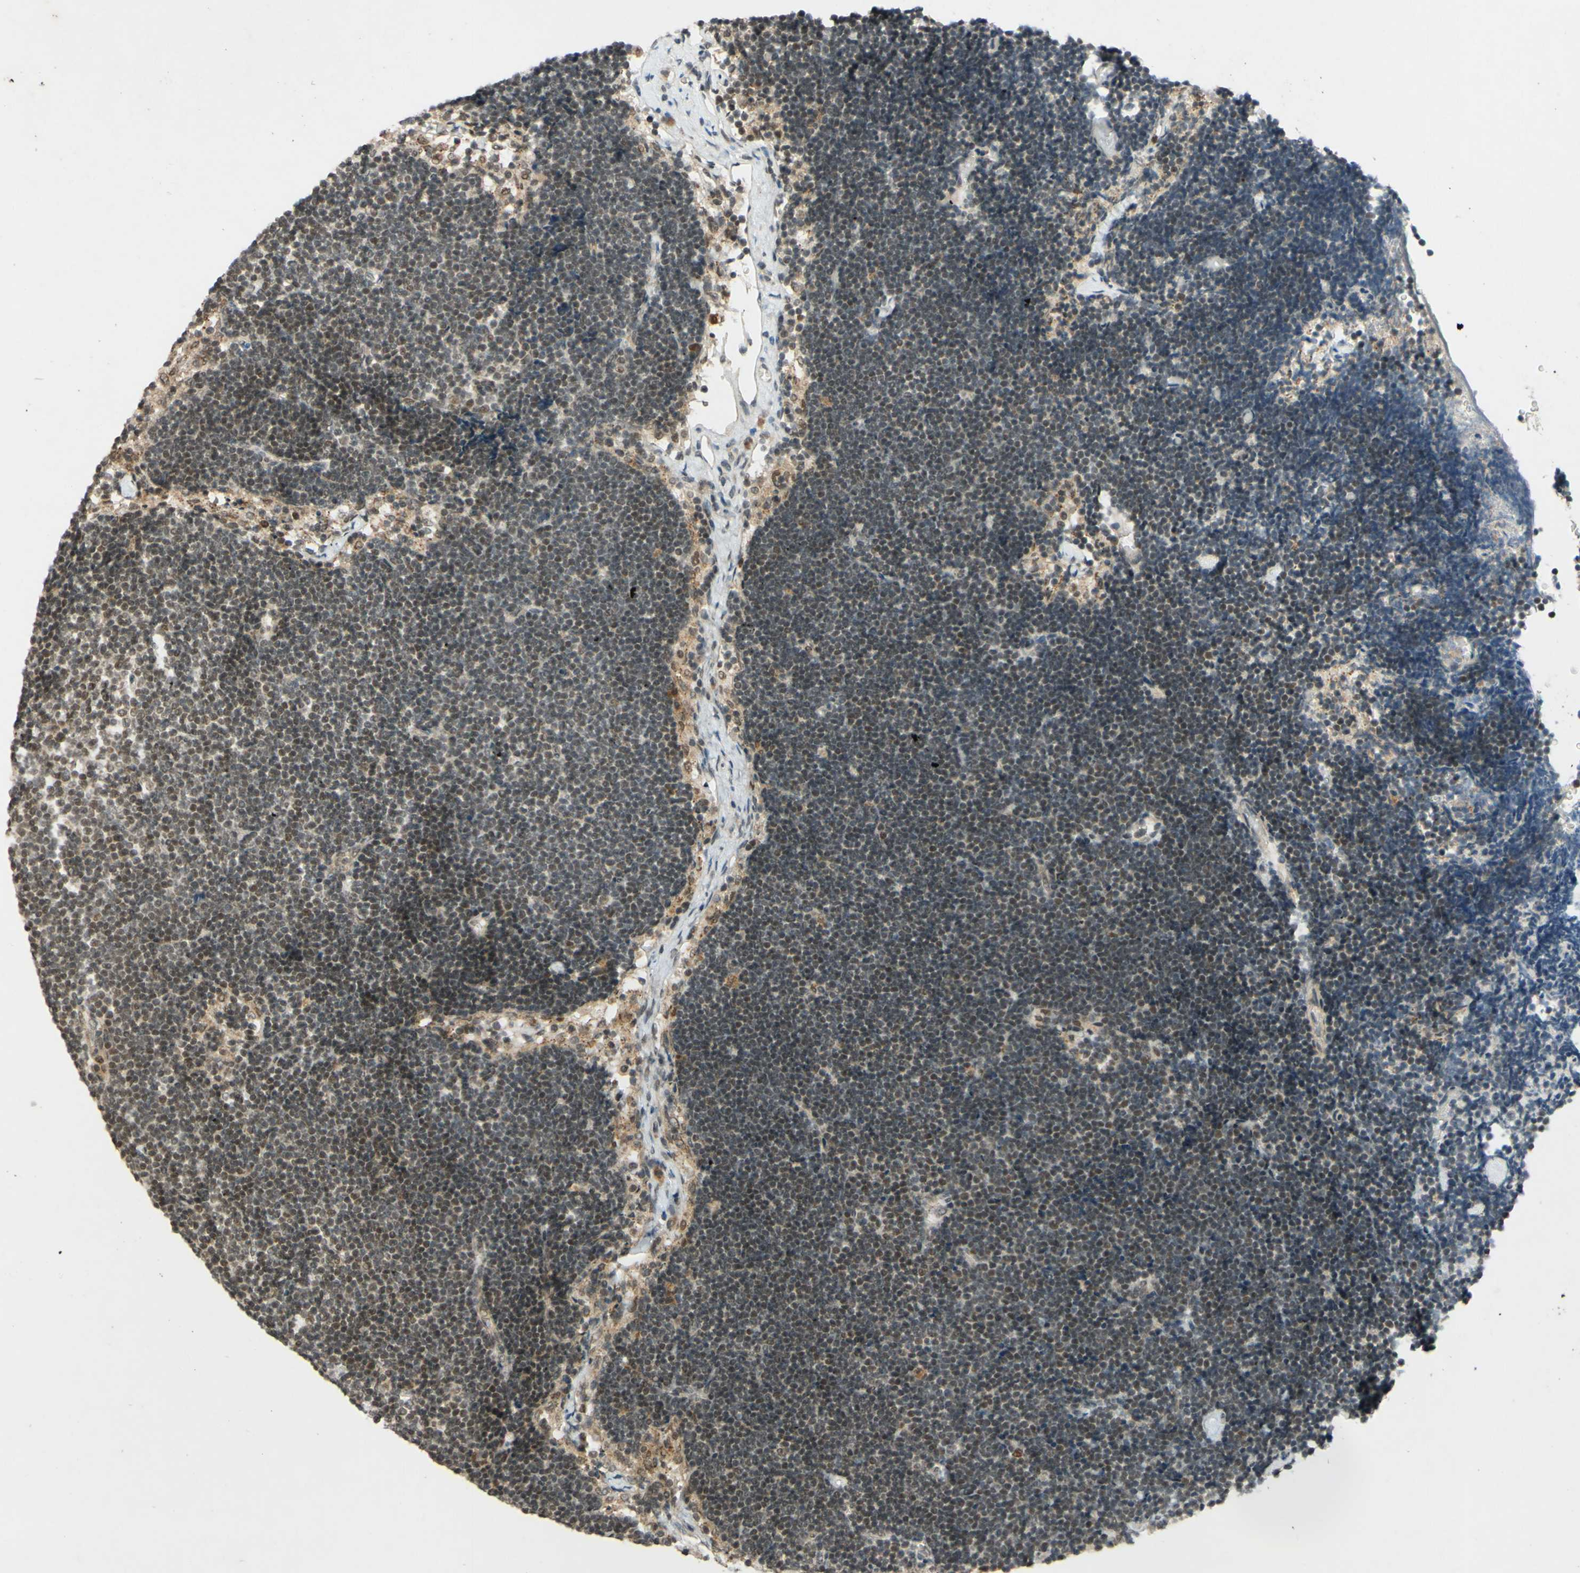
{"staining": {"intensity": "weak", "quantity": ">75%", "location": "nuclear"}, "tissue": "lymph node", "cell_type": "Germinal center cells", "image_type": "normal", "snomed": [{"axis": "morphology", "description": "Normal tissue, NOS"}, {"axis": "topography", "description": "Lymph node"}], "caption": "Germinal center cells demonstrate low levels of weak nuclear expression in approximately >75% of cells in unremarkable lymph node.", "gene": "SMARCB1", "patient": {"sex": "male", "age": 63}}